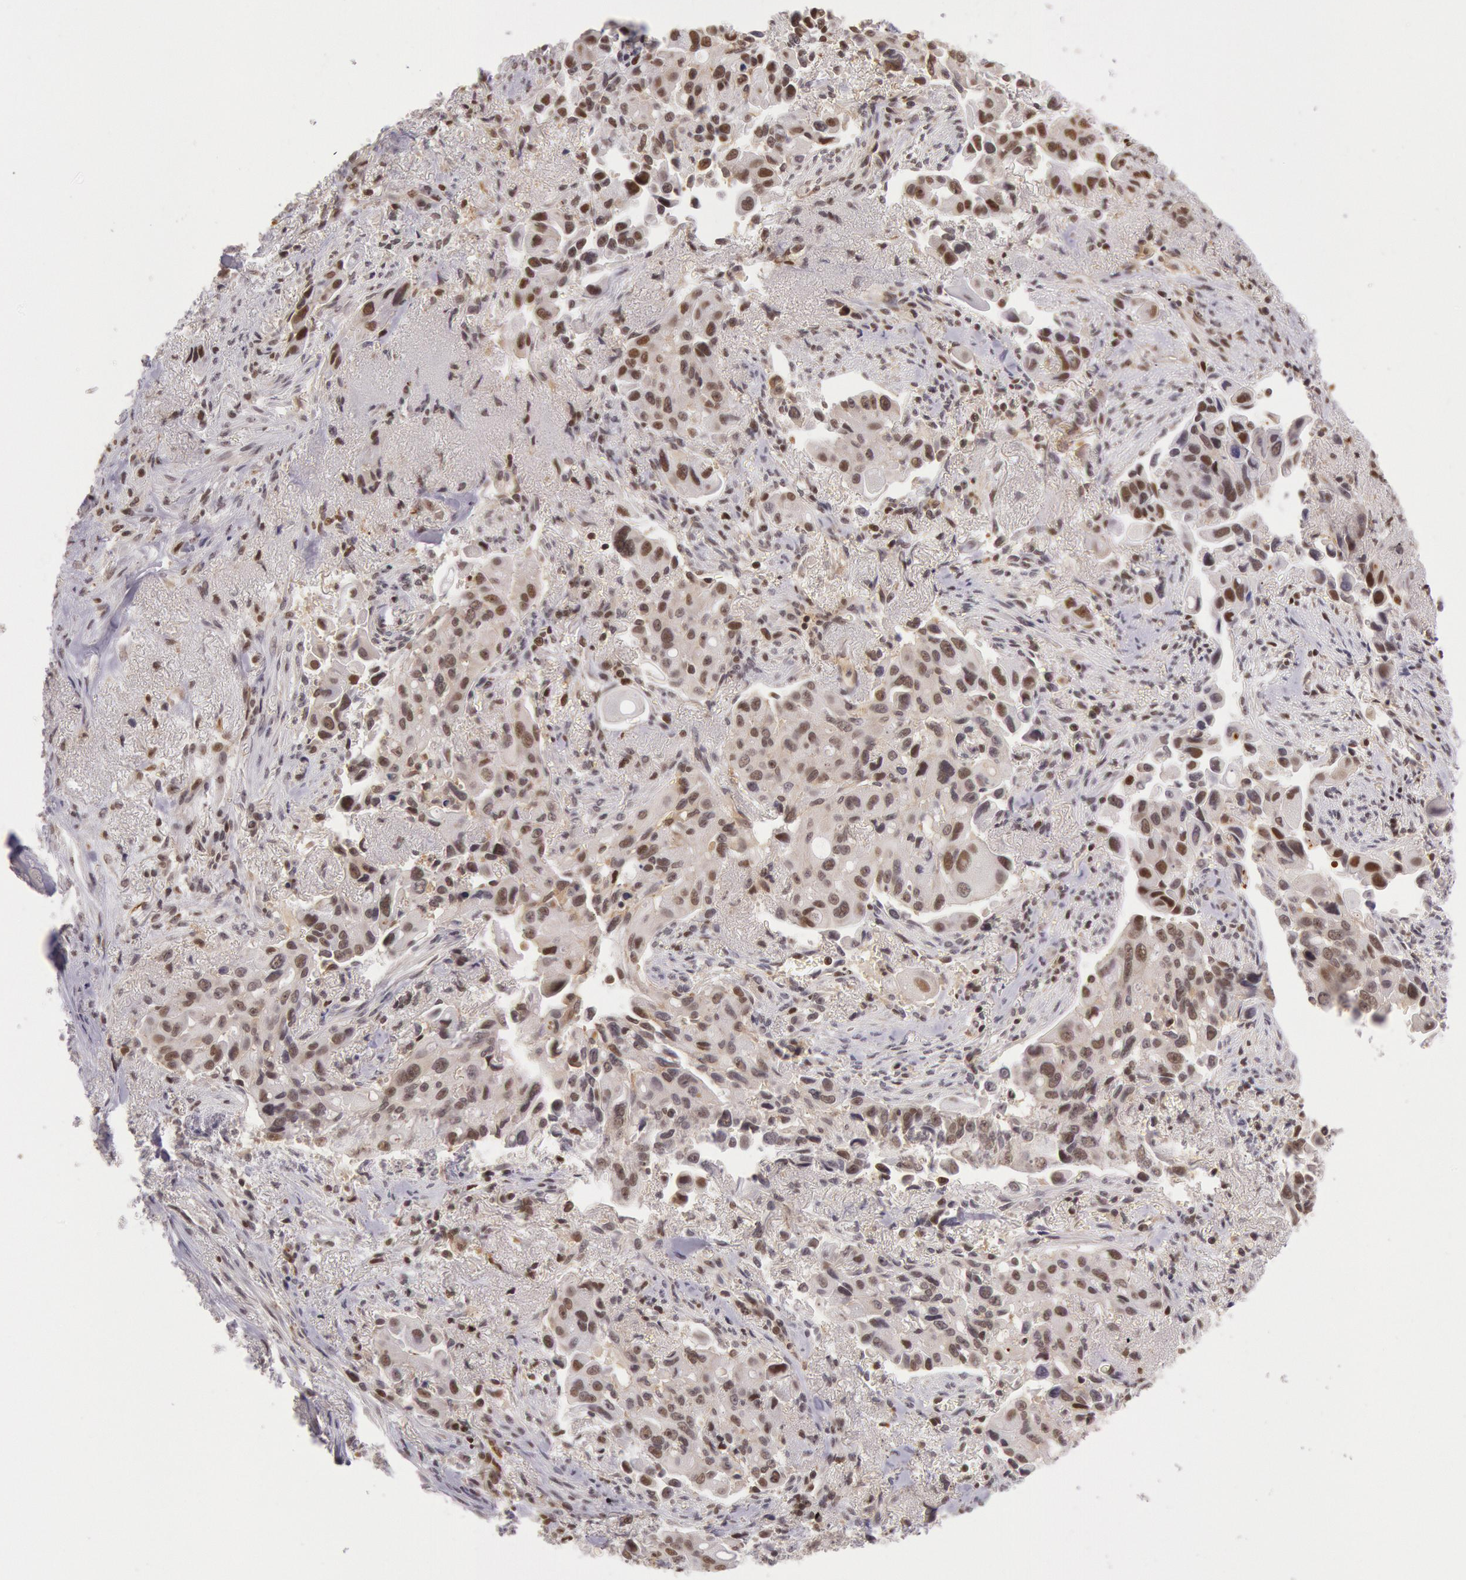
{"staining": {"intensity": "moderate", "quantity": ">75%", "location": "nuclear"}, "tissue": "lung cancer", "cell_type": "Tumor cells", "image_type": "cancer", "snomed": [{"axis": "morphology", "description": "Adenocarcinoma, NOS"}, {"axis": "topography", "description": "Lung"}], "caption": "A medium amount of moderate nuclear staining is seen in approximately >75% of tumor cells in lung cancer tissue. (Stains: DAB in brown, nuclei in blue, Microscopy: brightfield microscopy at high magnification).", "gene": "ESS2", "patient": {"sex": "male", "age": 68}}